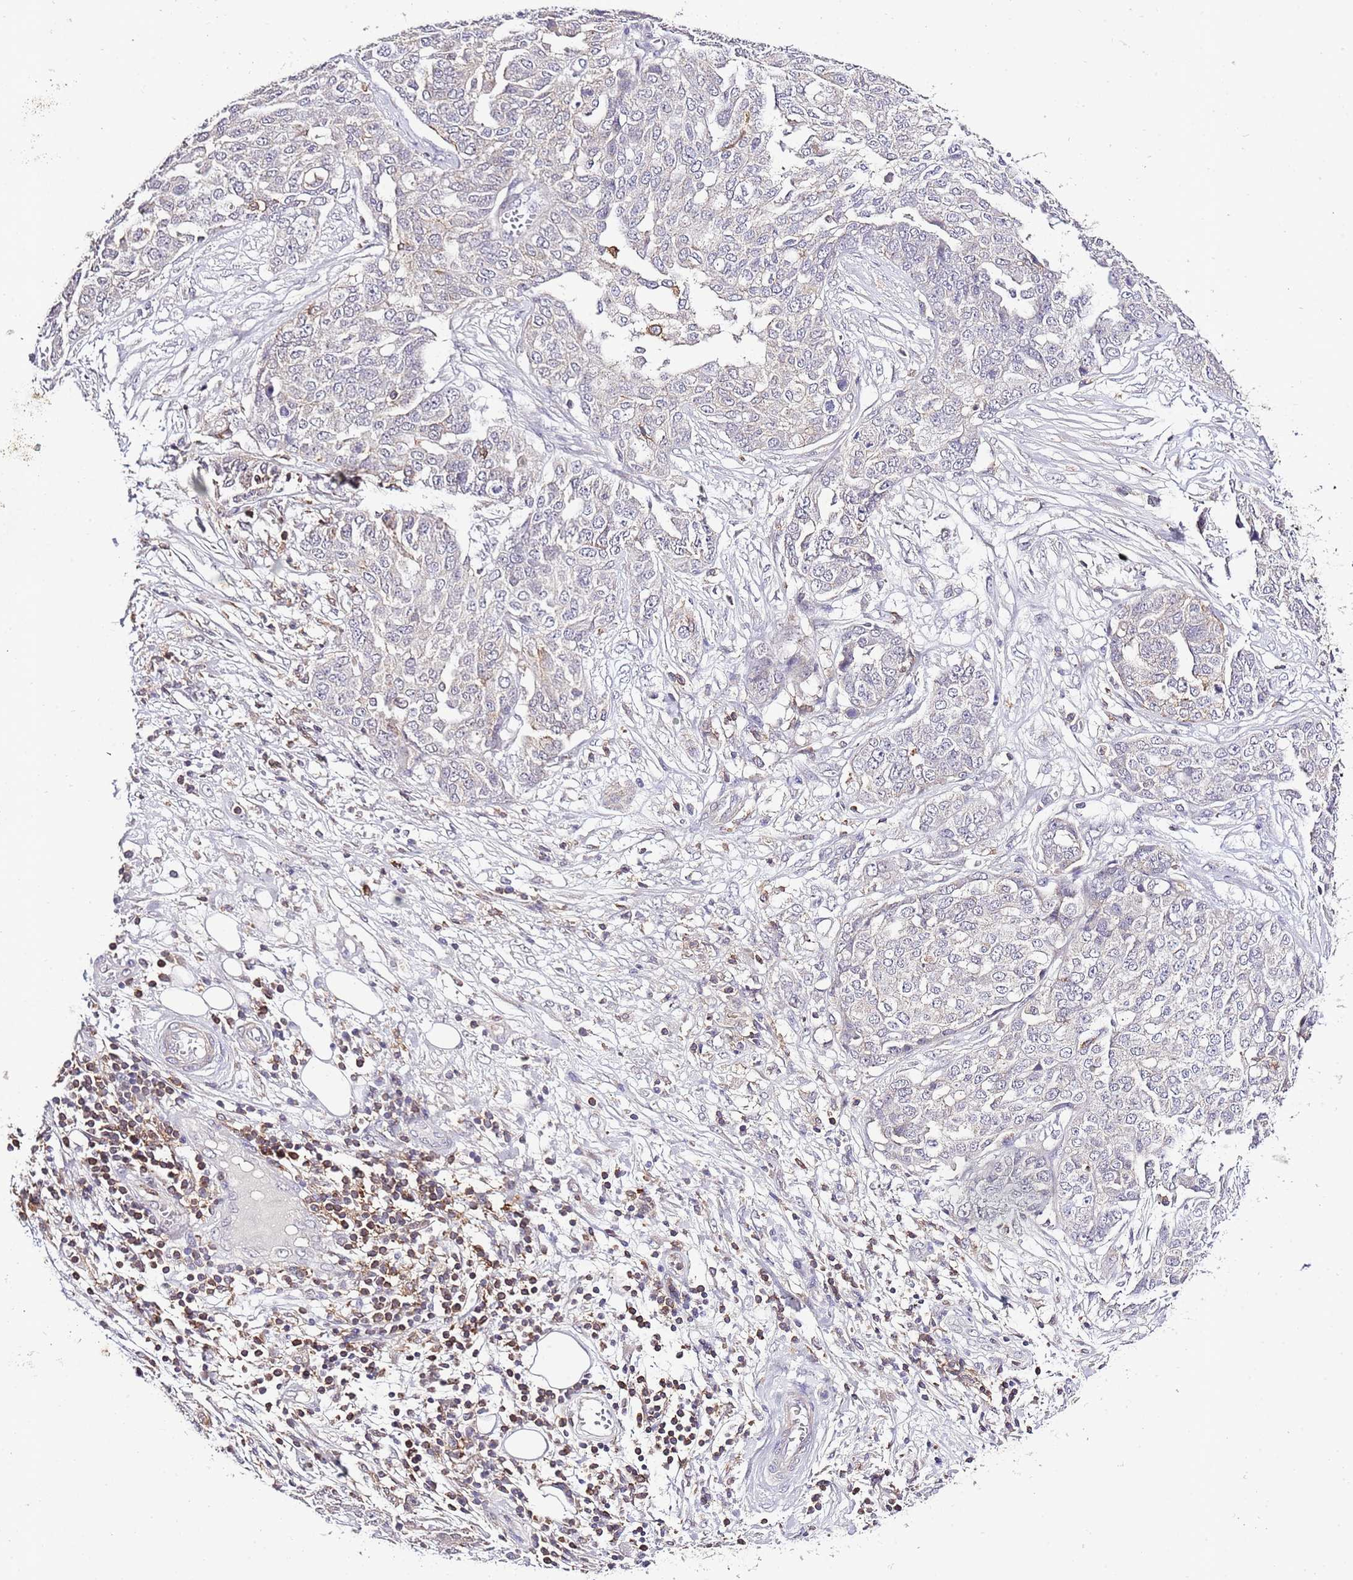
{"staining": {"intensity": "negative", "quantity": "none", "location": "none"}, "tissue": "ovarian cancer", "cell_type": "Tumor cells", "image_type": "cancer", "snomed": [{"axis": "morphology", "description": "Cystadenocarcinoma, serous, NOS"}, {"axis": "topography", "description": "Soft tissue"}, {"axis": "topography", "description": "Ovary"}], "caption": "DAB immunohistochemical staining of human ovarian serous cystadenocarcinoma reveals no significant positivity in tumor cells.", "gene": "EFHD1", "patient": {"sex": "female", "age": 57}}